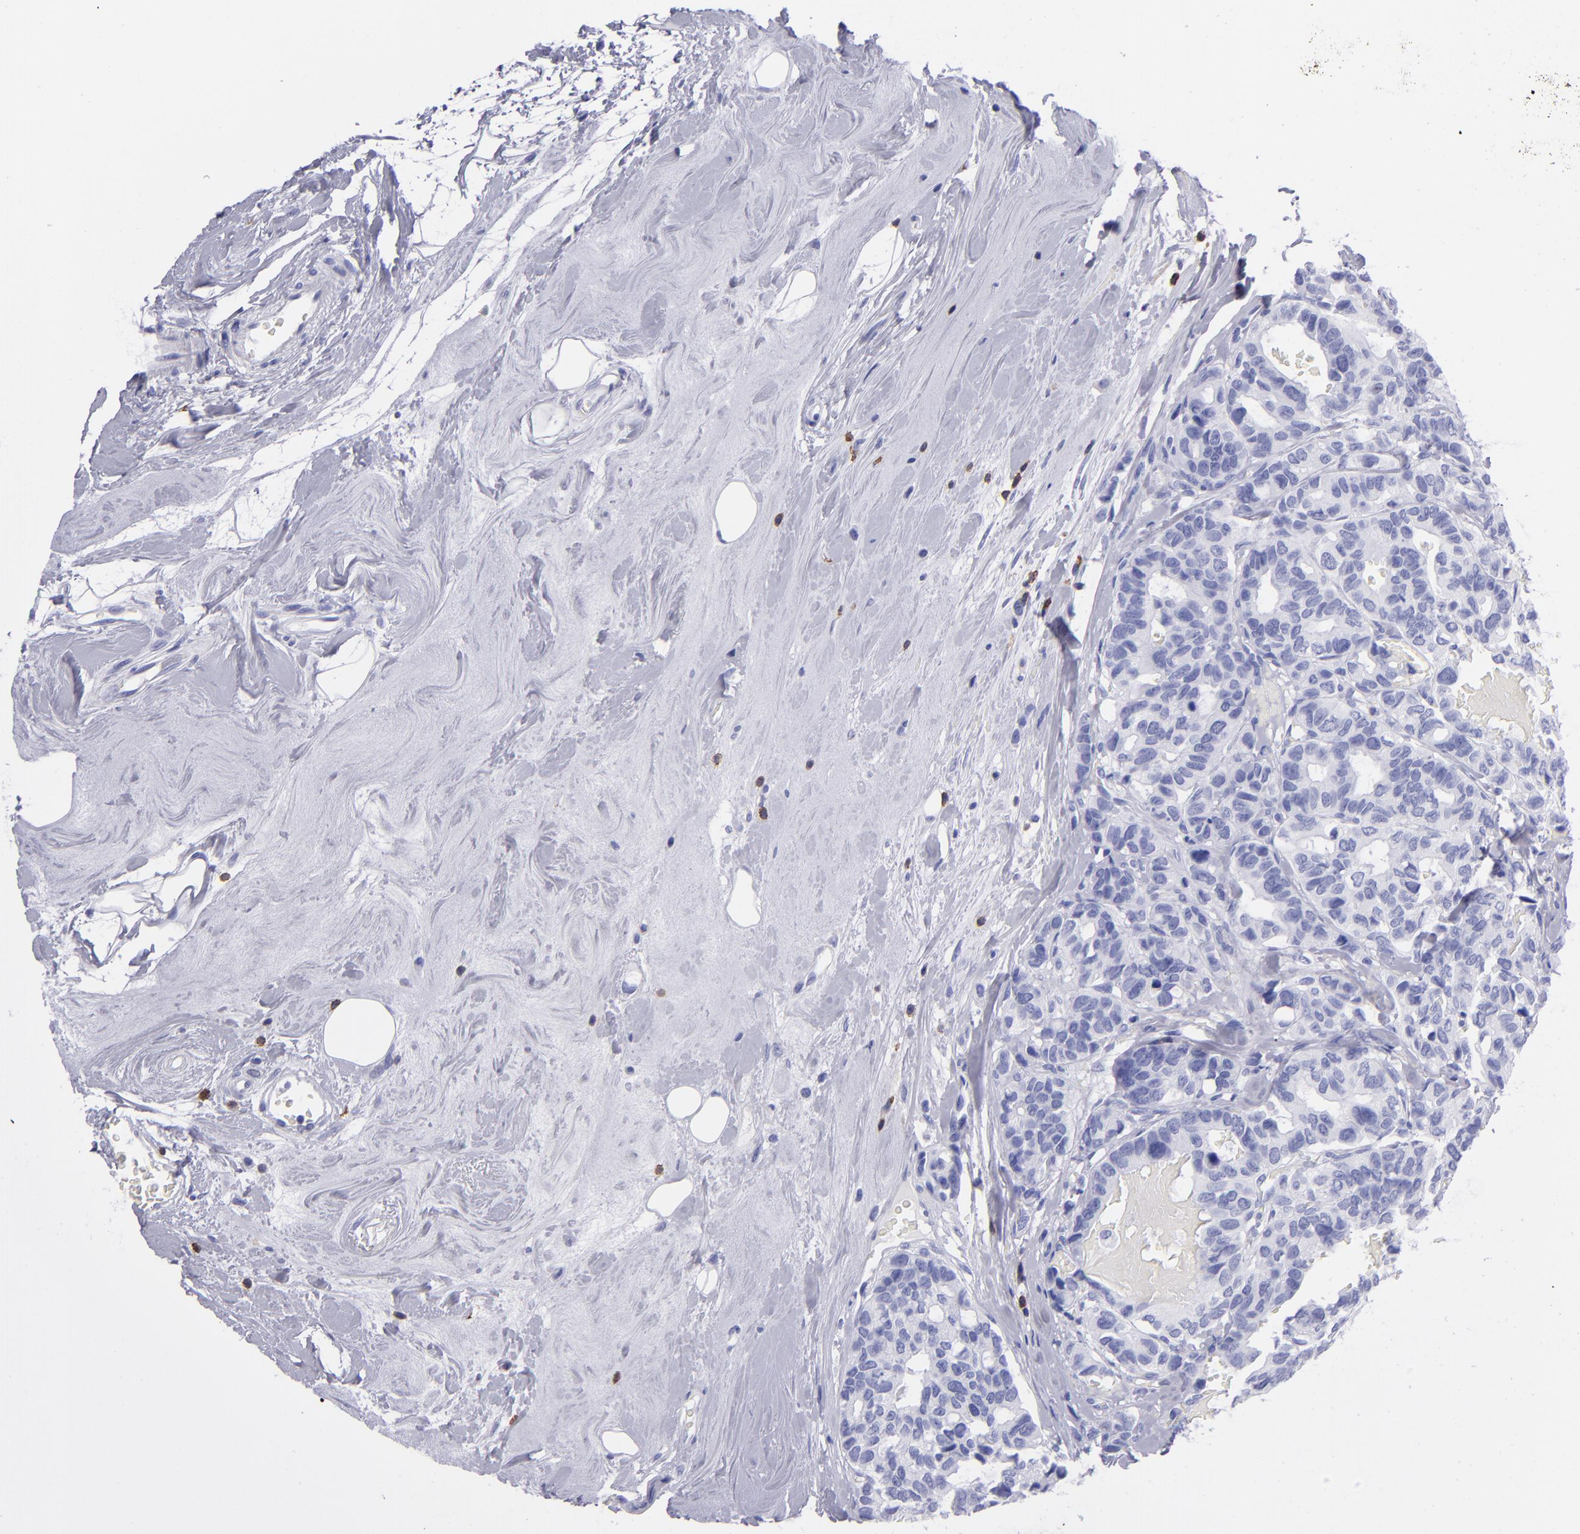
{"staining": {"intensity": "negative", "quantity": "none", "location": "none"}, "tissue": "breast cancer", "cell_type": "Tumor cells", "image_type": "cancer", "snomed": [{"axis": "morphology", "description": "Duct carcinoma"}, {"axis": "topography", "description": "Breast"}], "caption": "An immunohistochemistry (IHC) micrograph of infiltrating ductal carcinoma (breast) is shown. There is no staining in tumor cells of infiltrating ductal carcinoma (breast). Brightfield microscopy of immunohistochemistry (IHC) stained with DAB (3,3'-diaminobenzidine) (brown) and hematoxylin (blue), captured at high magnification.", "gene": "CD6", "patient": {"sex": "female", "age": 69}}